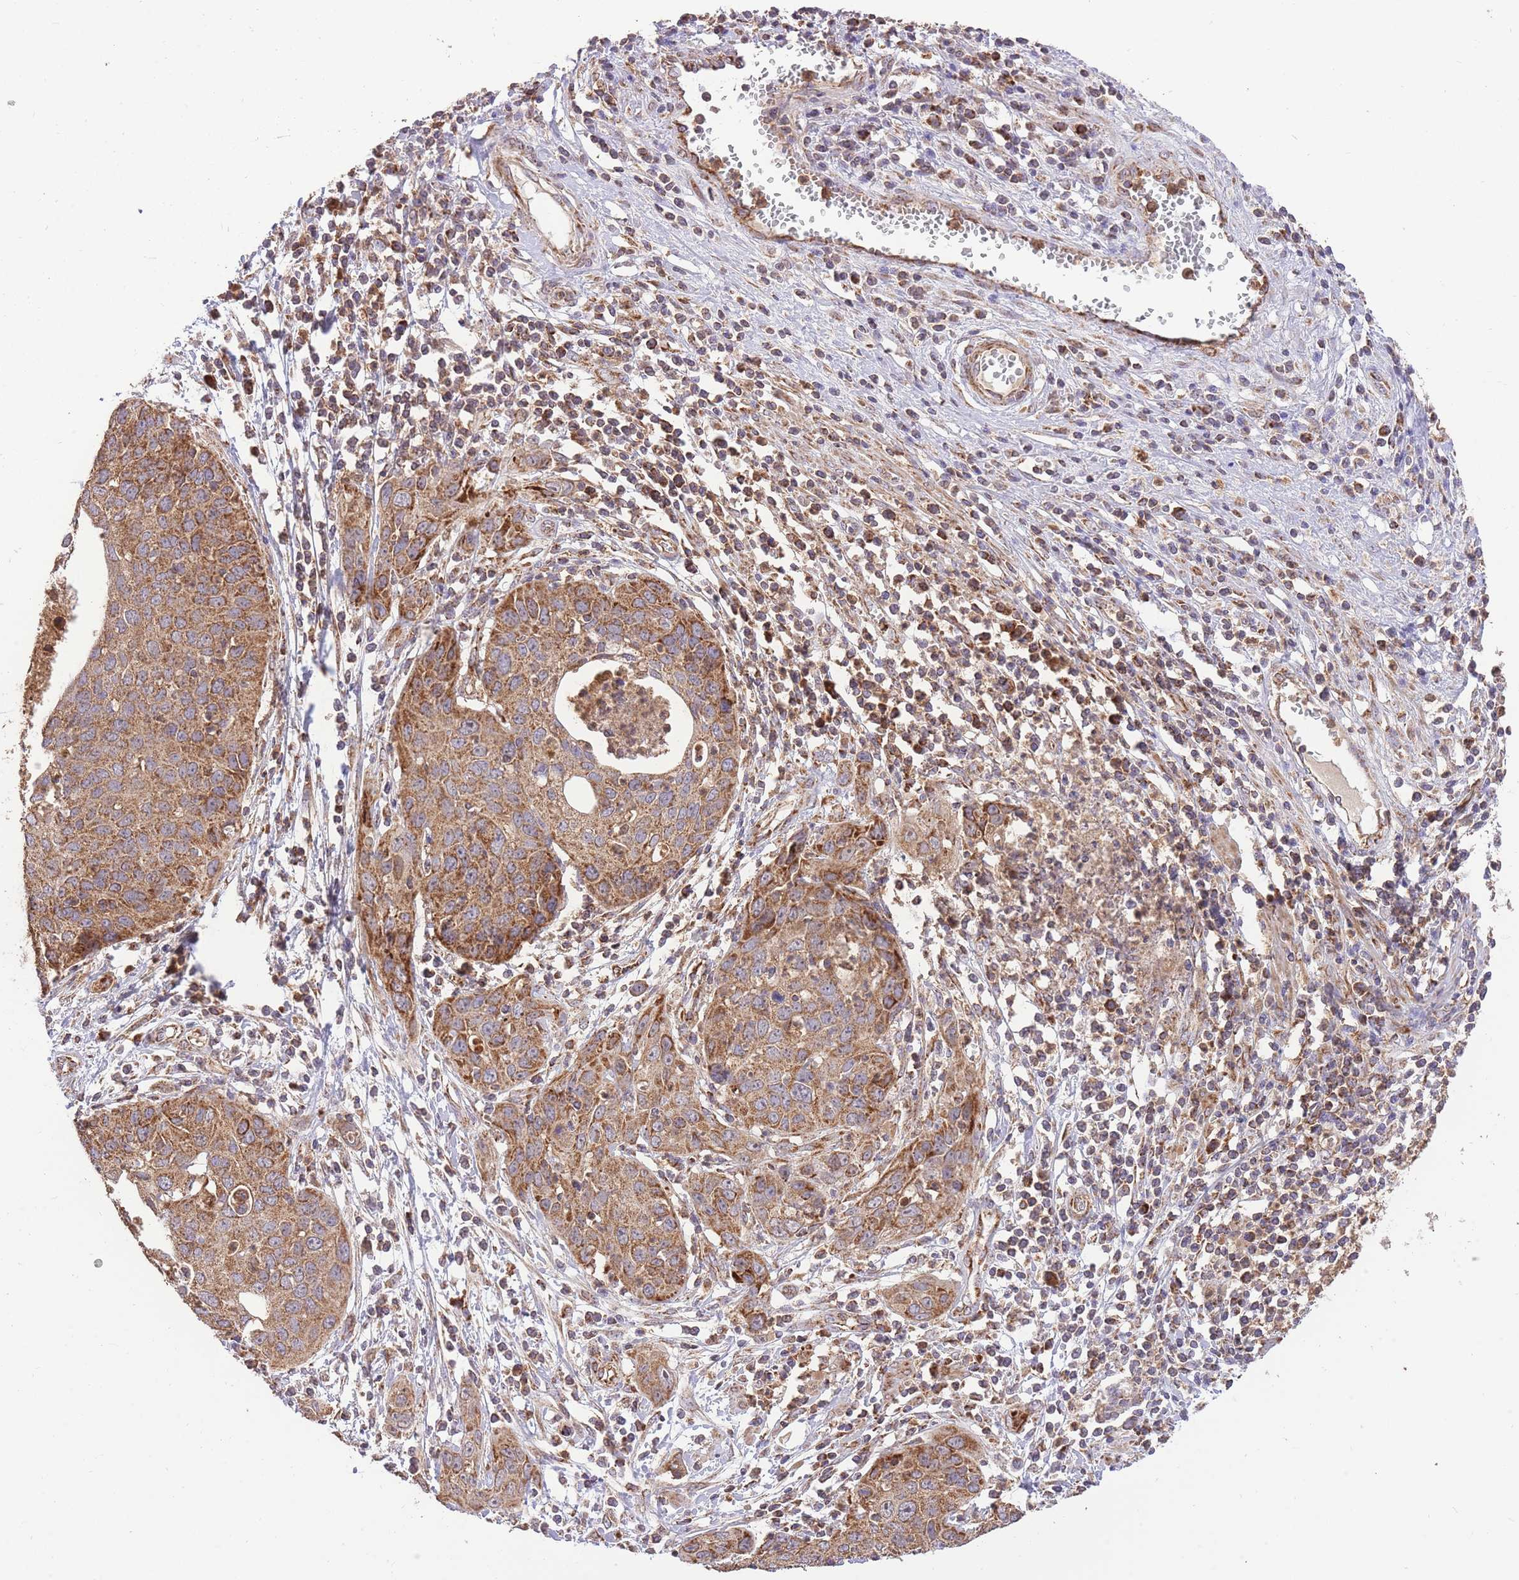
{"staining": {"intensity": "moderate", "quantity": ">75%", "location": "cytoplasmic/membranous"}, "tissue": "cervical cancer", "cell_type": "Tumor cells", "image_type": "cancer", "snomed": [{"axis": "morphology", "description": "Squamous cell carcinoma, NOS"}, {"axis": "topography", "description": "Cervix"}], "caption": "IHC (DAB) staining of human cervical cancer shows moderate cytoplasmic/membranous protein positivity in about >75% of tumor cells.", "gene": "PREP", "patient": {"sex": "female", "age": 36}}